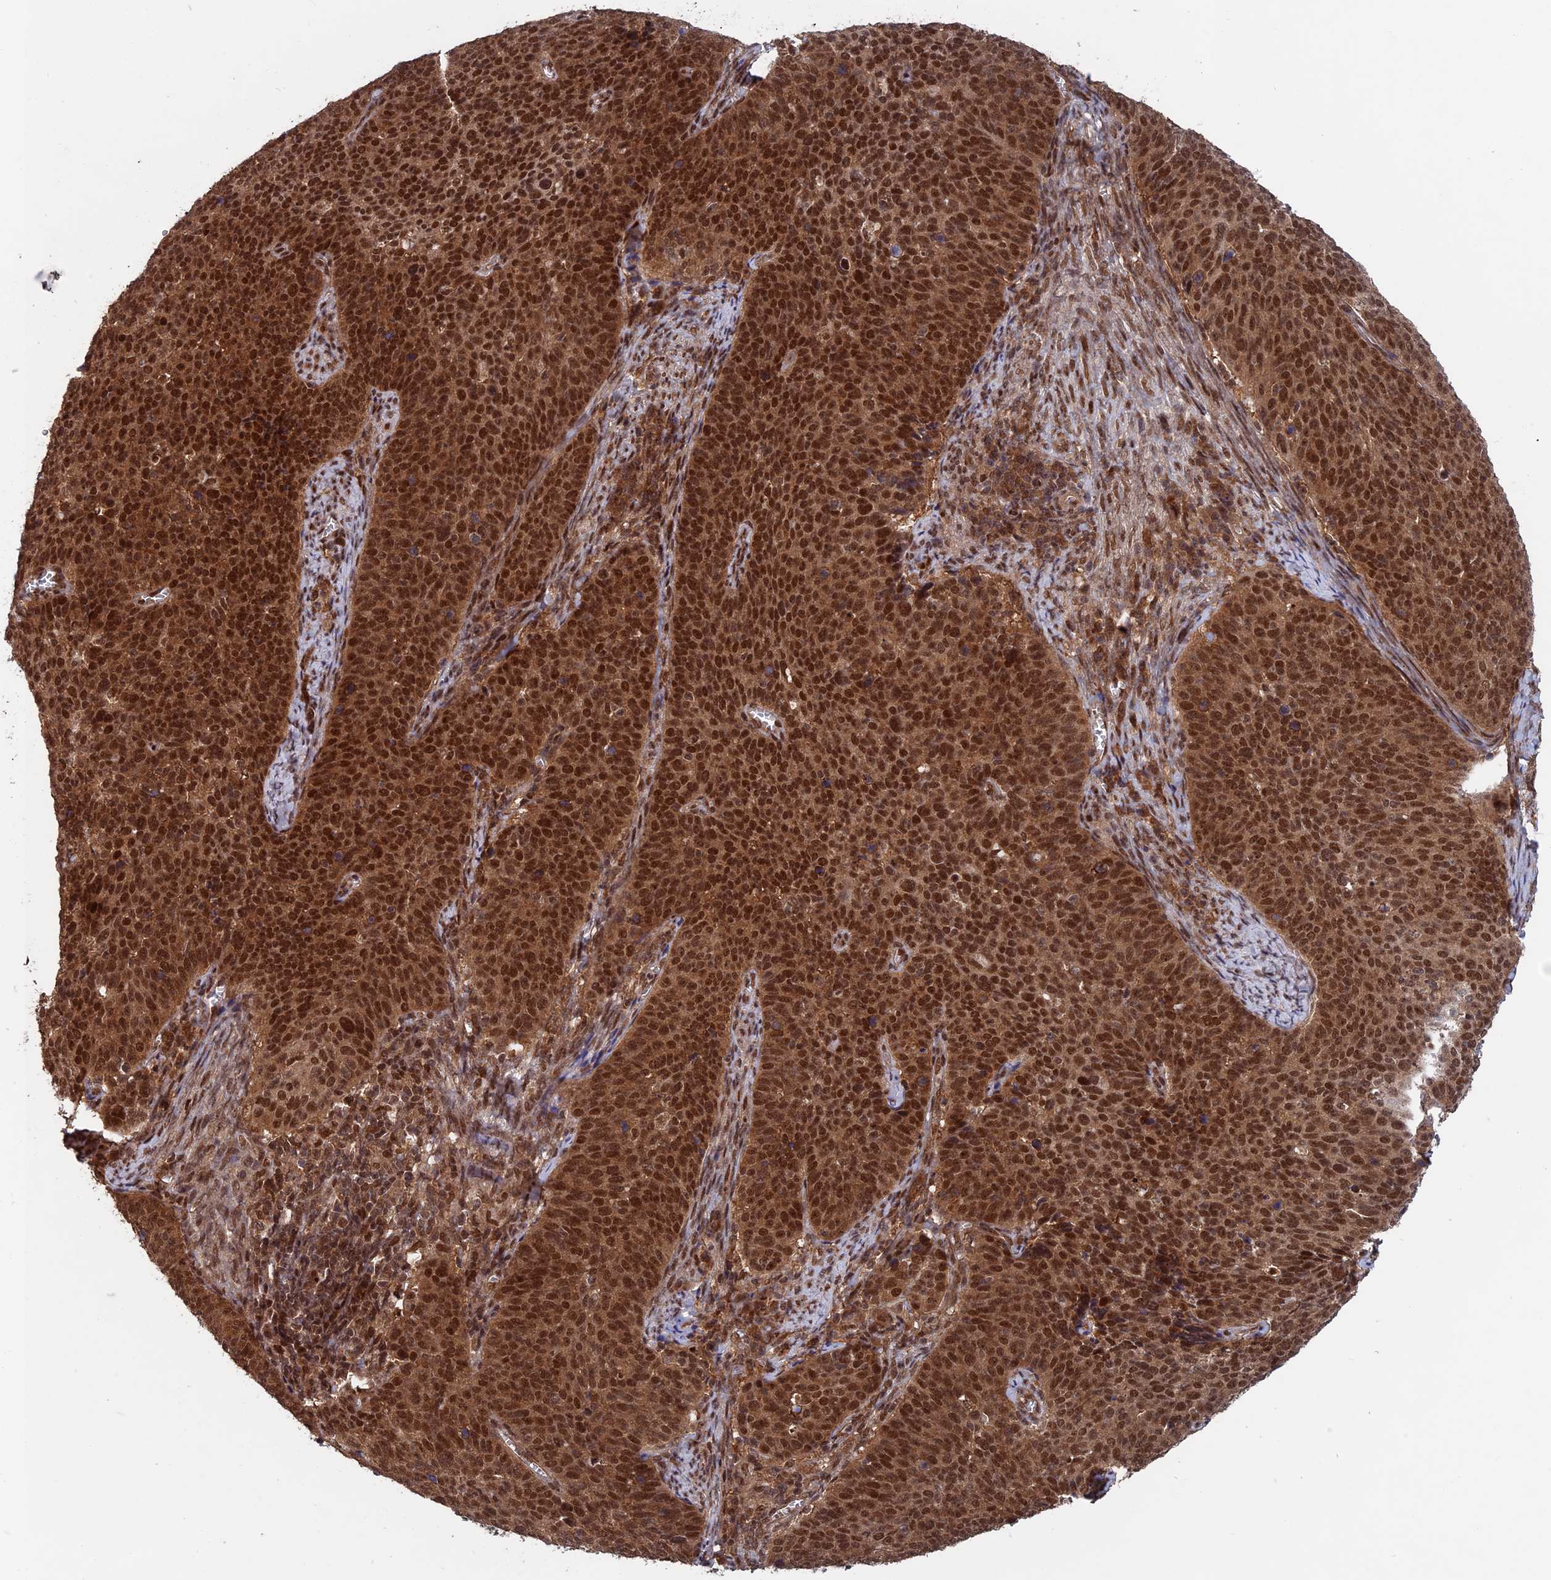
{"staining": {"intensity": "strong", "quantity": ">75%", "location": "cytoplasmic/membranous,nuclear"}, "tissue": "cervical cancer", "cell_type": "Tumor cells", "image_type": "cancer", "snomed": [{"axis": "morphology", "description": "Normal tissue, NOS"}, {"axis": "morphology", "description": "Squamous cell carcinoma, NOS"}, {"axis": "topography", "description": "Cervix"}], "caption": "IHC histopathology image of cervical squamous cell carcinoma stained for a protein (brown), which reveals high levels of strong cytoplasmic/membranous and nuclear expression in about >75% of tumor cells.", "gene": "FAM53C", "patient": {"sex": "female", "age": 39}}